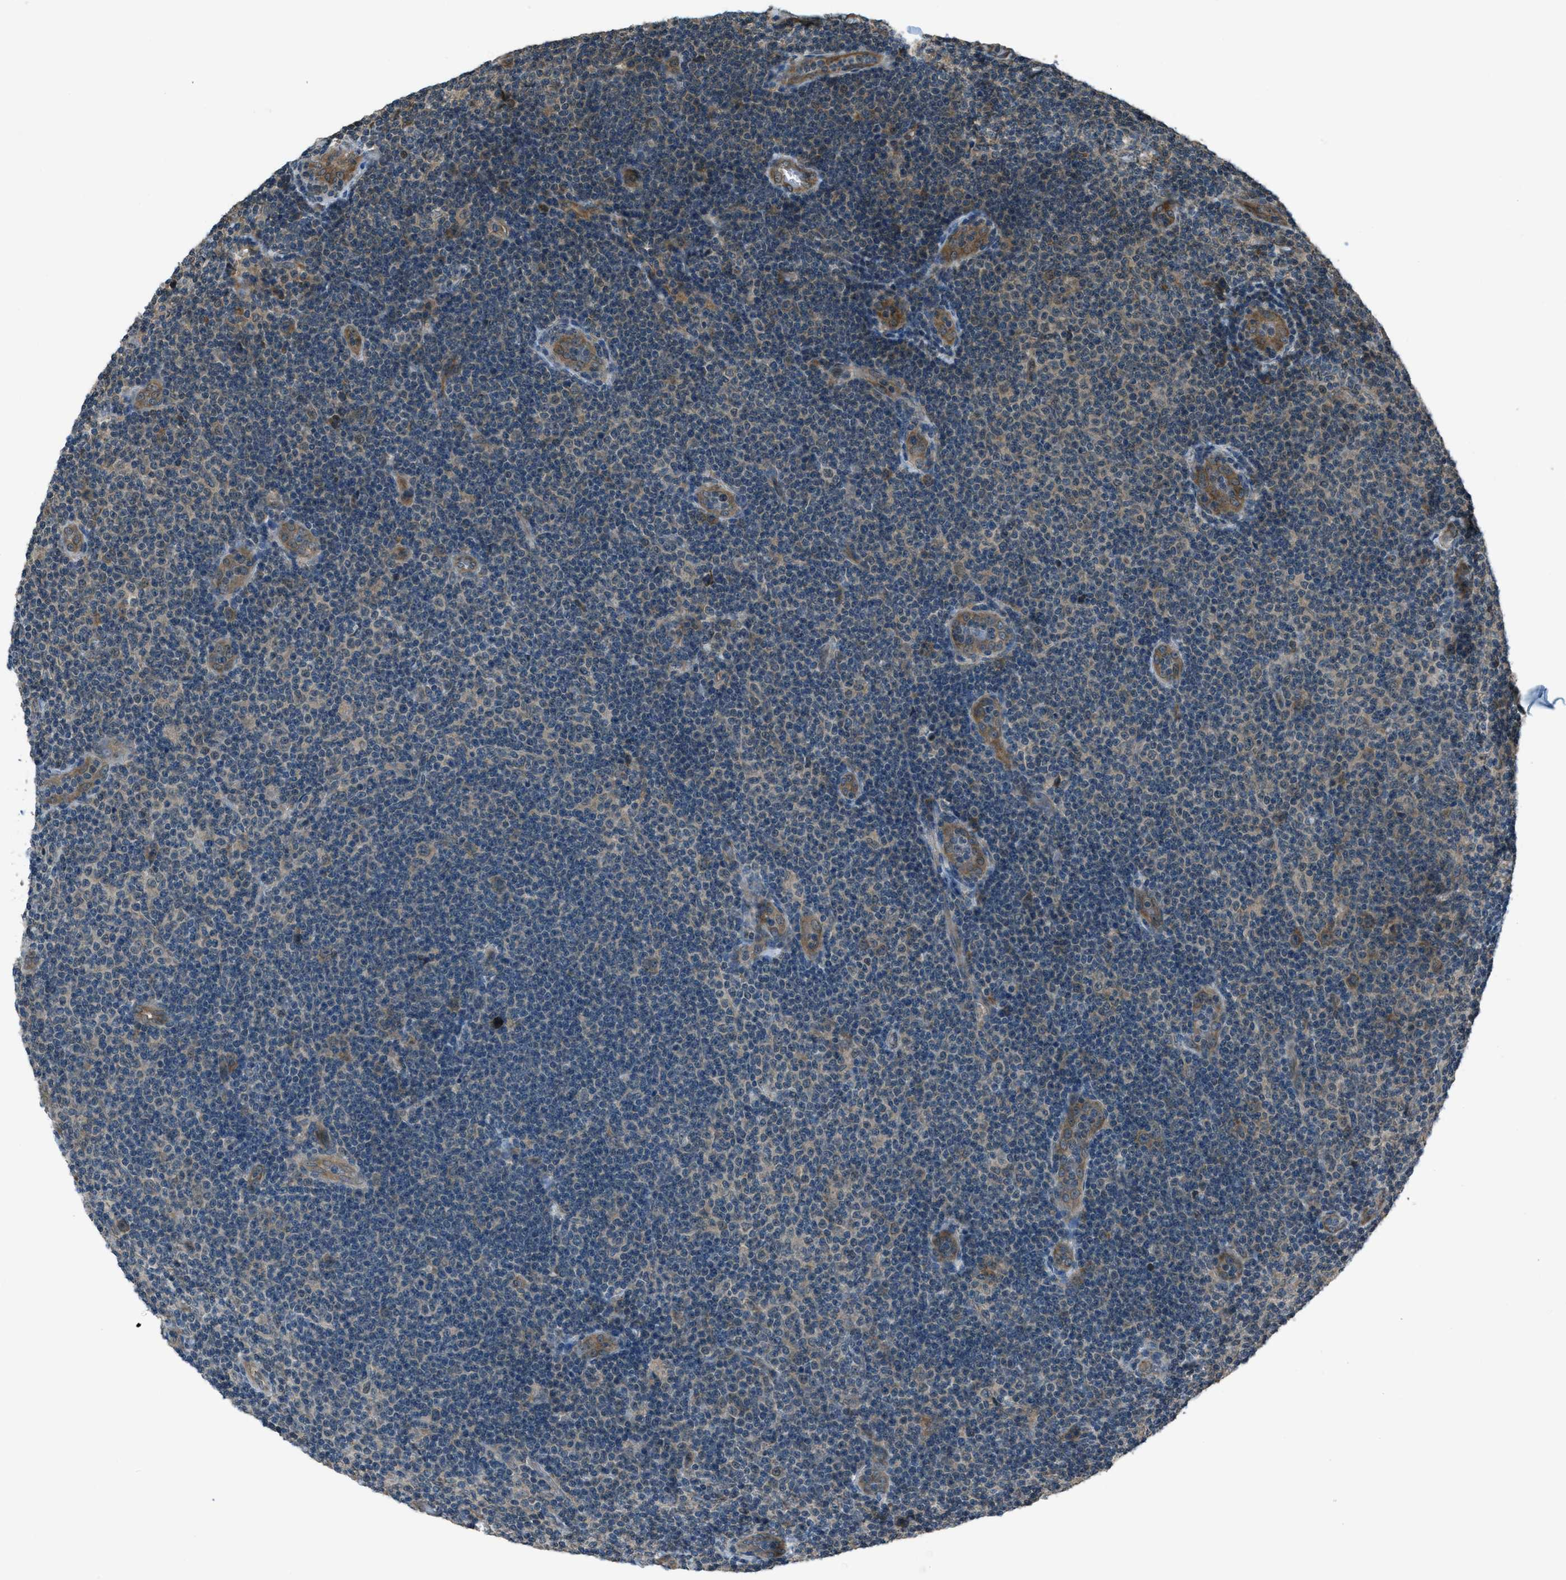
{"staining": {"intensity": "weak", "quantity": "25%-75%", "location": "cytoplasmic/membranous"}, "tissue": "lymphoma", "cell_type": "Tumor cells", "image_type": "cancer", "snomed": [{"axis": "morphology", "description": "Malignant lymphoma, non-Hodgkin's type, Low grade"}, {"axis": "topography", "description": "Lymph node"}], "caption": "Lymphoma was stained to show a protein in brown. There is low levels of weak cytoplasmic/membranous expression in approximately 25%-75% of tumor cells.", "gene": "ASAP2", "patient": {"sex": "male", "age": 83}}